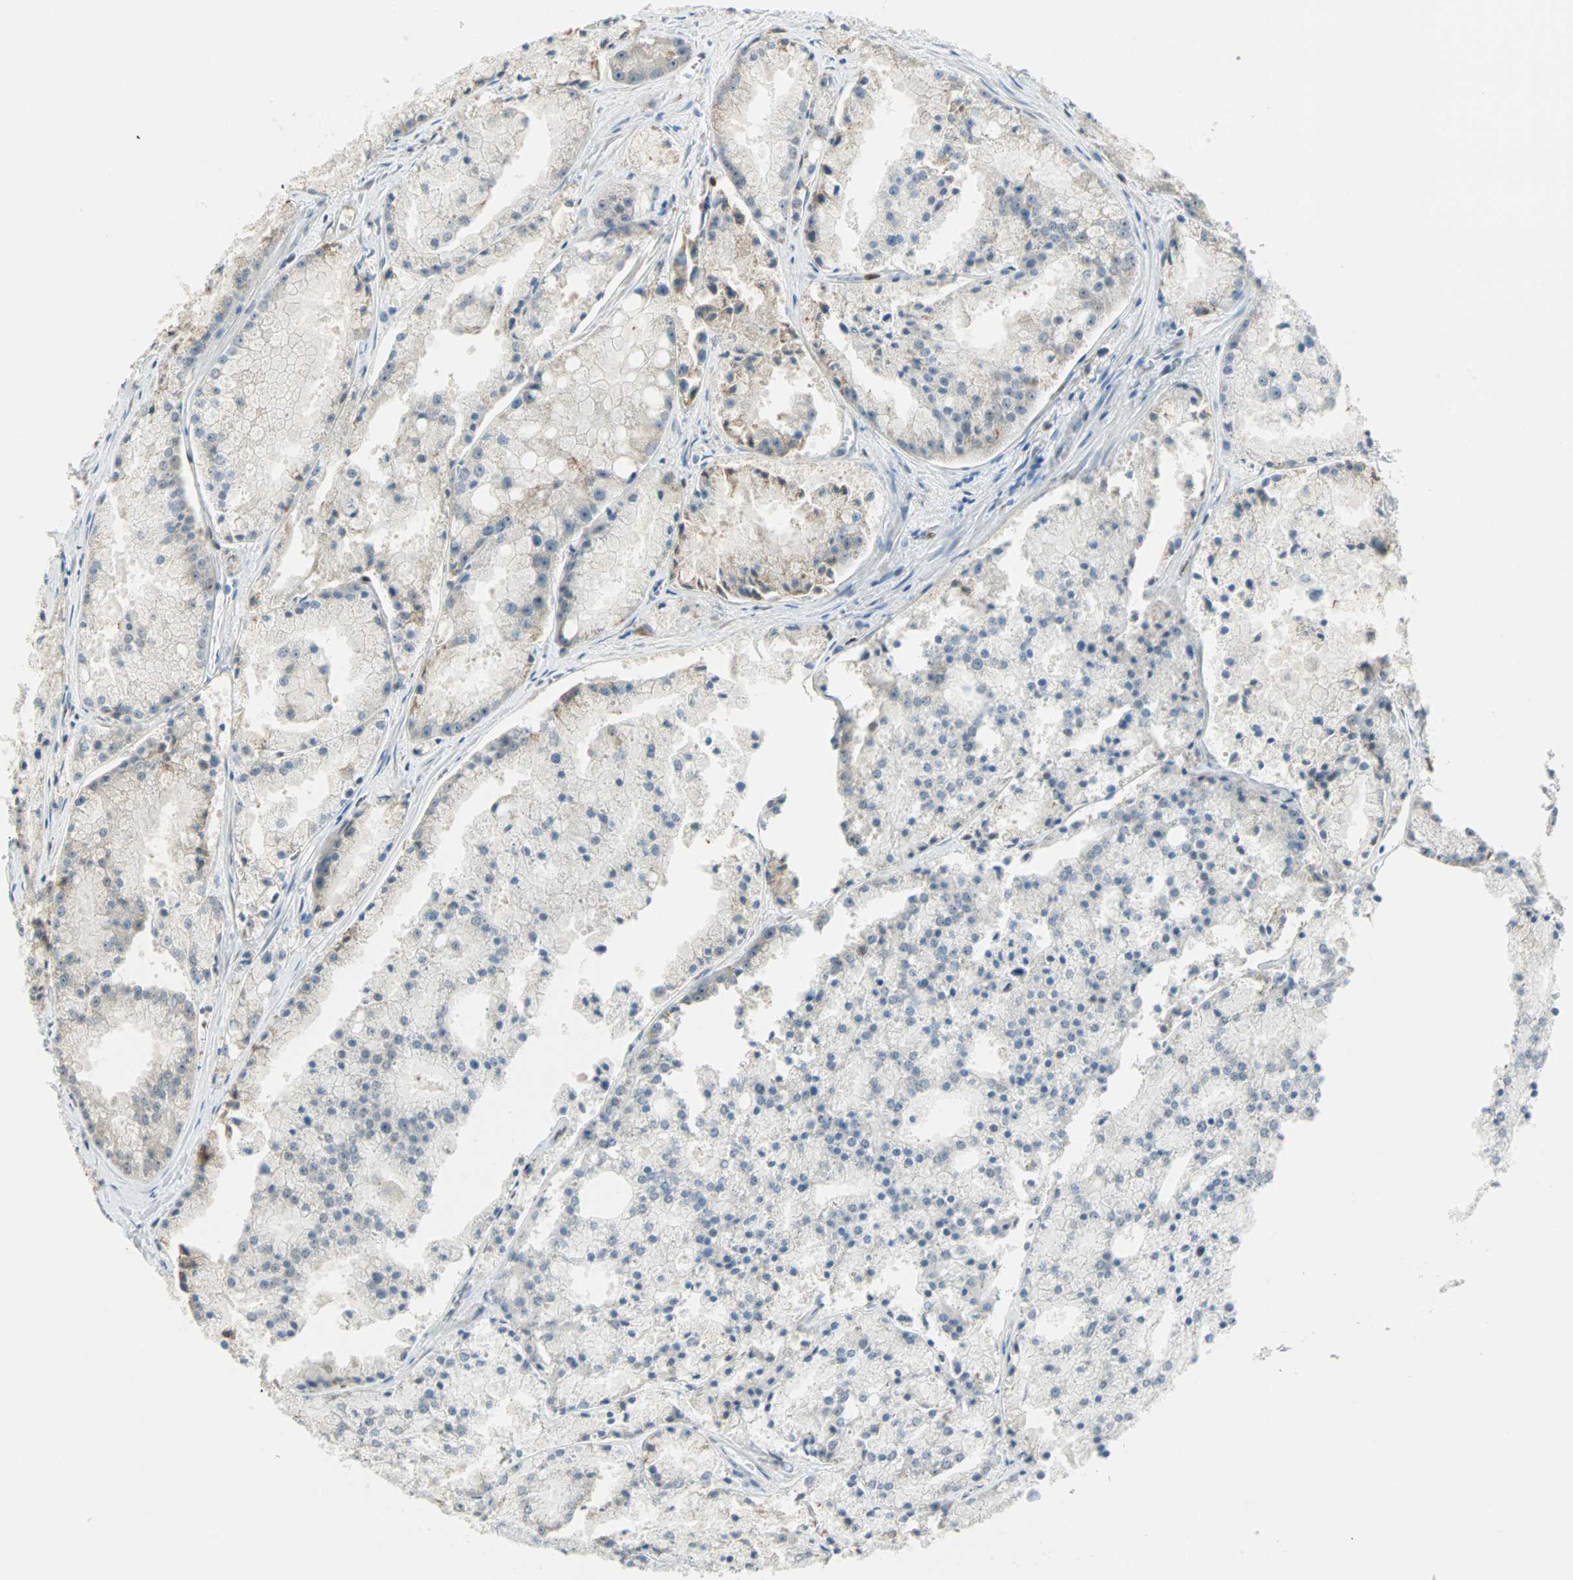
{"staining": {"intensity": "negative", "quantity": "none", "location": "none"}, "tissue": "prostate cancer", "cell_type": "Tumor cells", "image_type": "cancer", "snomed": [{"axis": "morphology", "description": "Adenocarcinoma, Low grade"}, {"axis": "topography", "description": "Prostate"}], "caption": "This is an IHC image of low-grade adenocarcinoma (prostate). There is no positivity in tumor cells.", "gene": "MSX2", "patient": {"sex": "male", "age": 64}}